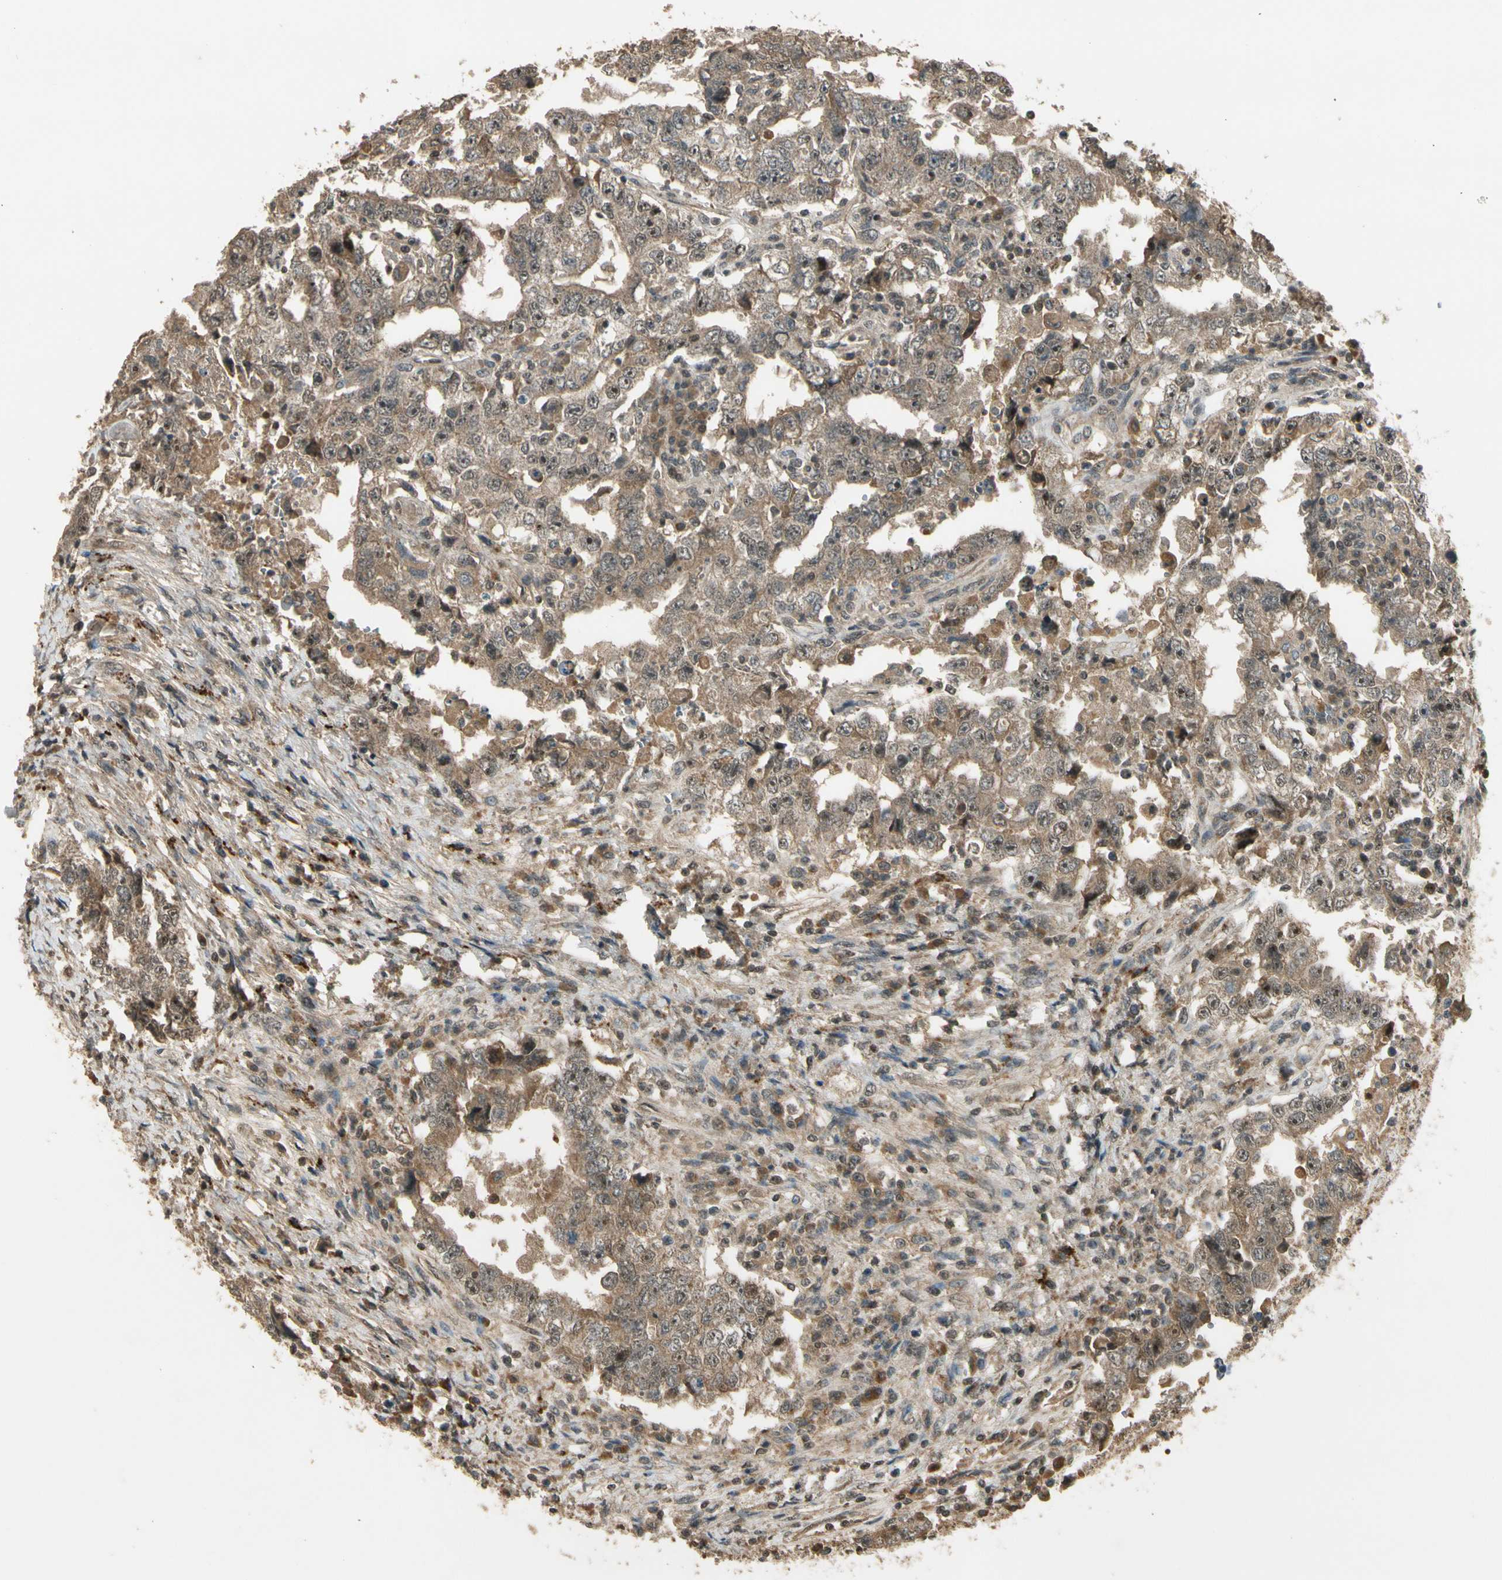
{"staining": {"intensity": "weak", "quantity": ">75%", "location": "cytoplasmic/membranous"}, "tissue": "testis cancer", "cell_type": "Tumor cells", "image_type": "cancer", "snomed": [{"axis": "morphology", "description": "Carcinoma, Embryonal, NOS"}, {"axis": "topography", "description": "Testis"}], "caption": "About >75% of tumor cells in embryonal carcinoma (testis) display weak cytoplasmic/membranous protein staining as visualized by brown immunohistochemical staining.", "gene": "GMEB2", "patient": {"sex": "male", "age": 26}}